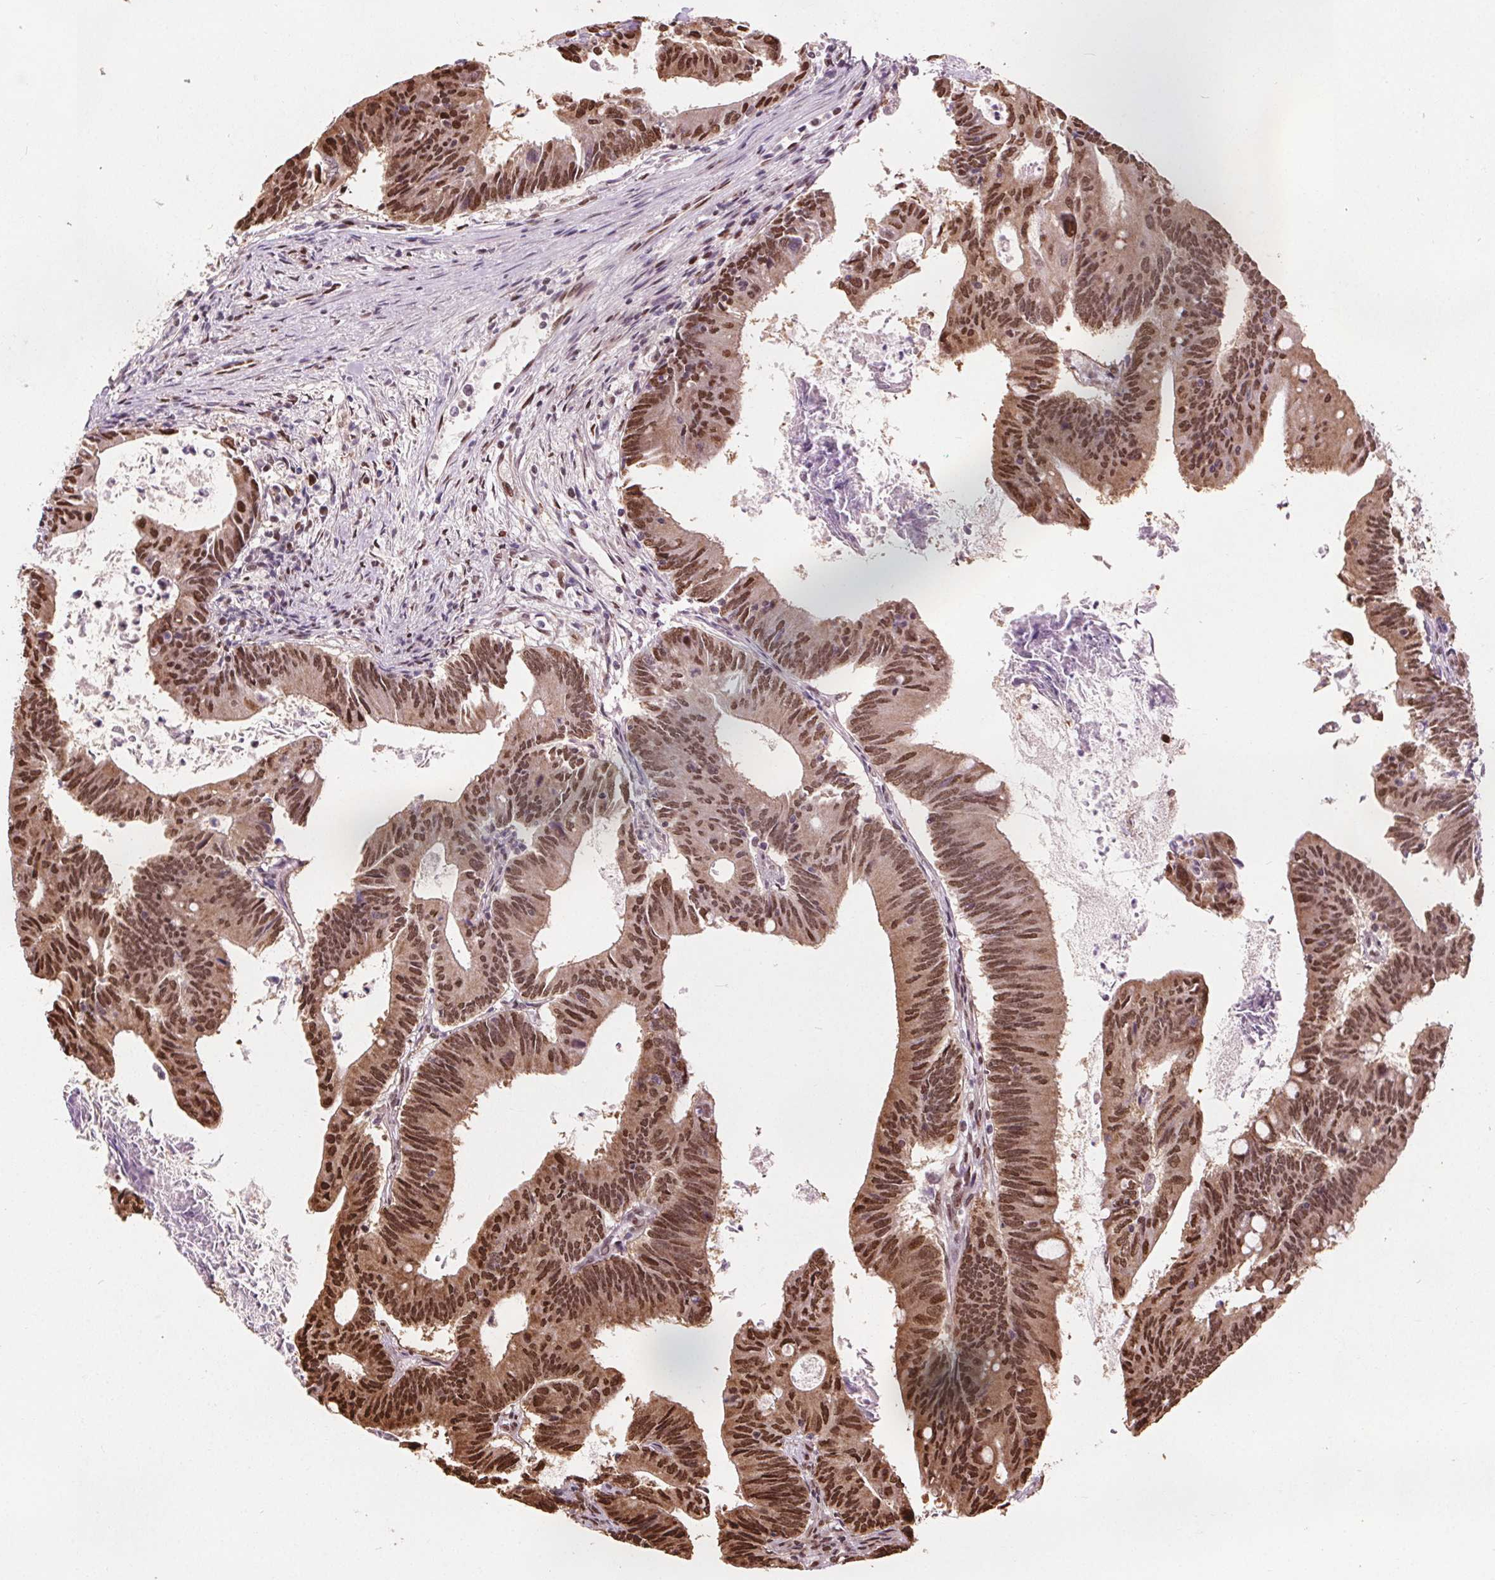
{"staining": {"intensity": "moderate", "quantity": ">75%", "location": "nuclear"}, "tissue": "colorectal cancer", "cell_type": "Tumor cells", "image_type": "cancer", "snomed": [{"axis": "morphology", "description": "Adenocarcinoma, NOS"}, {"axis": "topography", "description": "Colon"}], "caption": "High-magnification brightfield microscopy of colorectal adenocarcinoma stained with DAB (brown) and counterstained with hematoxylin (blue). tumor cells exhibit moderate nuclear positivity is appreciated in approximately>75% of cells. (DAB IHC with brightfield microscopy, high magnification).", "gene": "ISLR2", "patient": {"sex": "female", "age": 70}}